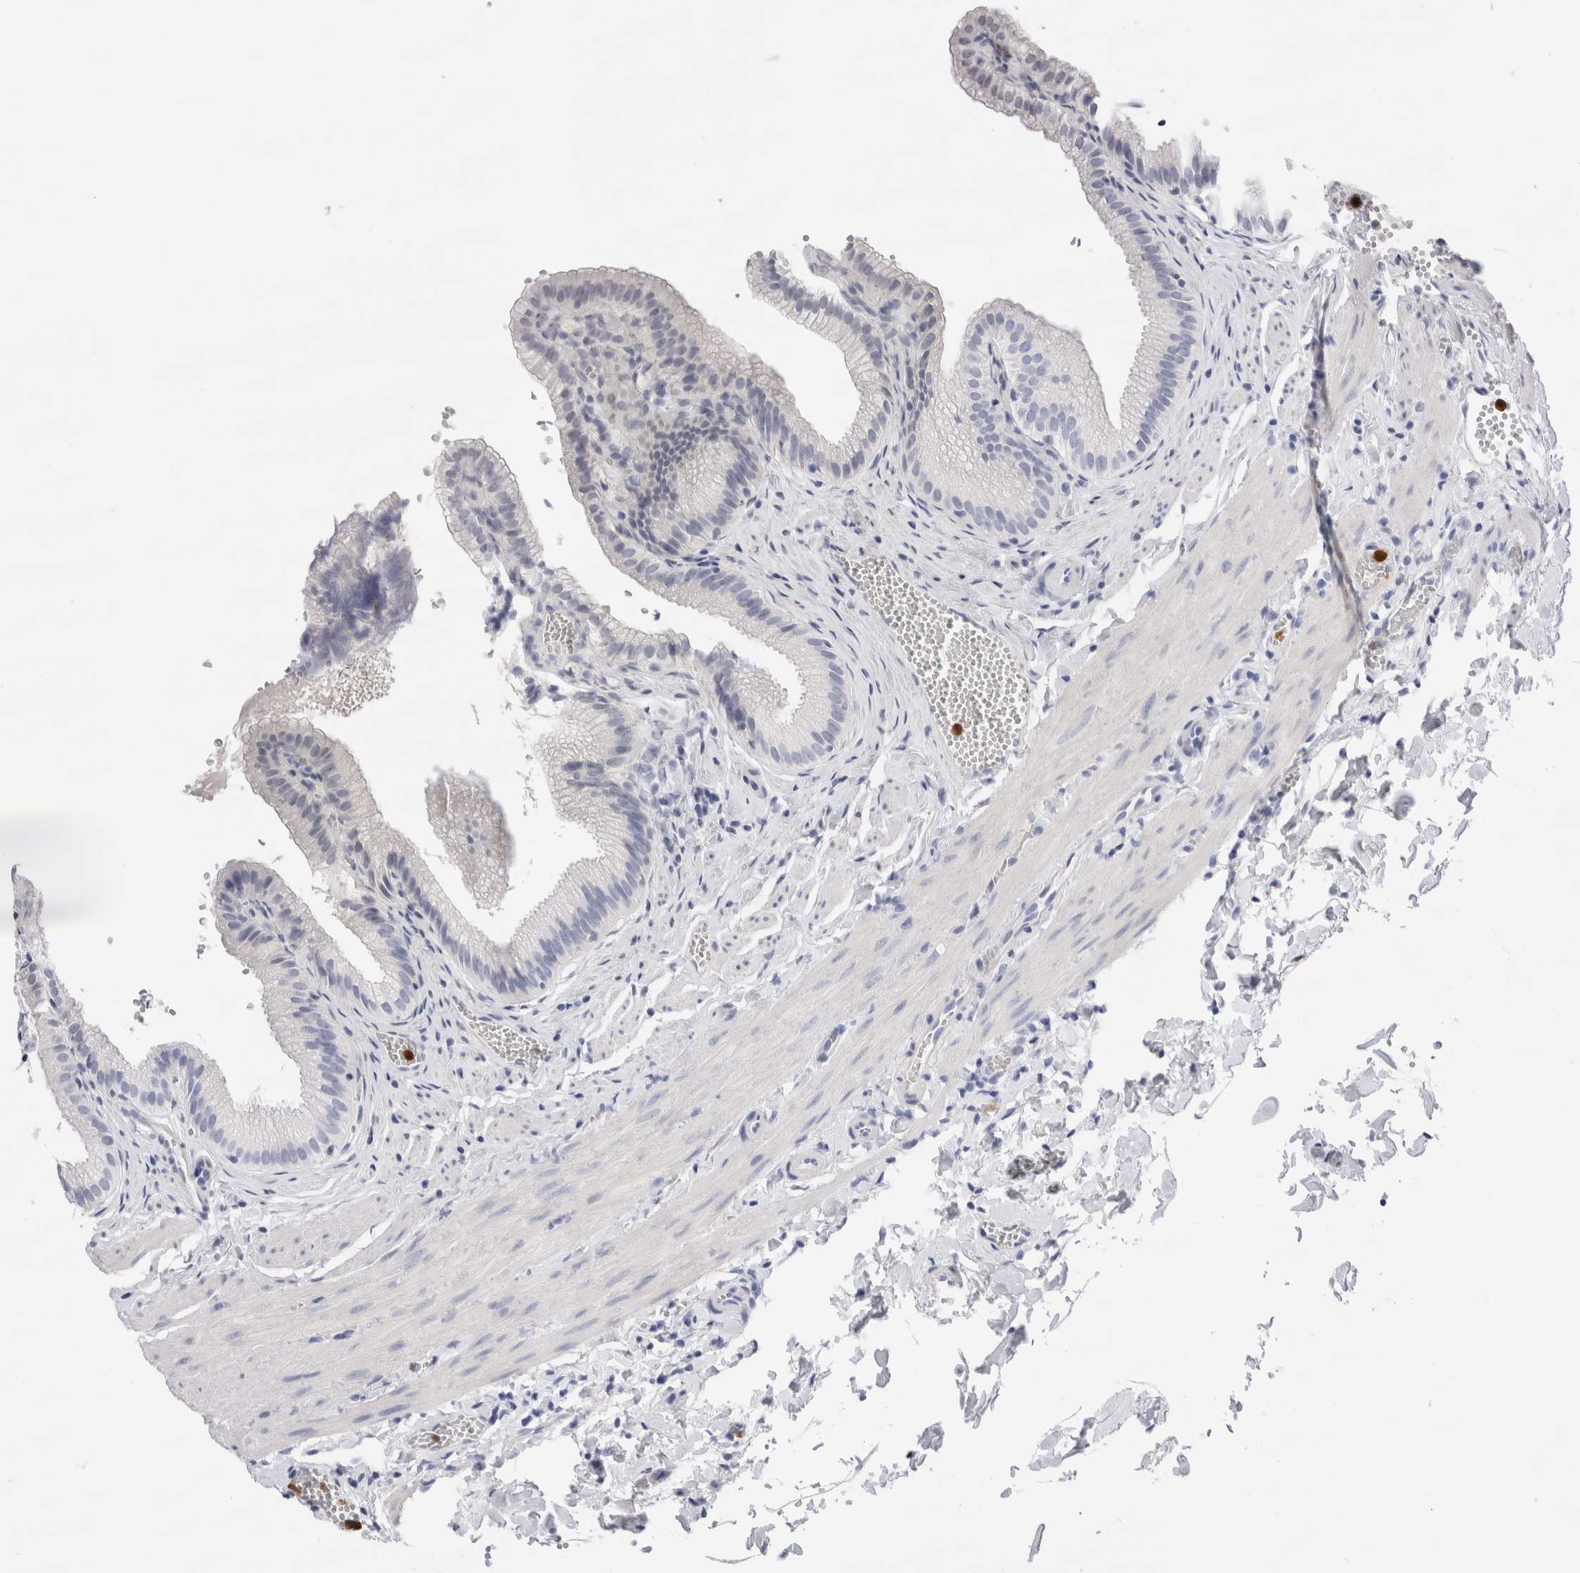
{"staining": {"intensity": "negative", "quantity": "none", "location": "none"}, "tissue": "gallbladder", "cell_type": "Glandular cells", "image_type": "normal", "snomed": [{"axis": "morphology", "description": "Normal tissue, NOS"}, {"axis": "topography", "description": "Gallbladder"}], "caption": "Gallbladder was stained to show a protein in brown. There is no significant positivity in glandular cells. (DAB immunohistochemistry (IHC) visualized using brightfield microscopy, high magnification).", "gene": "SLC10A5", "patient": {"sex": "male", "age": 38}}